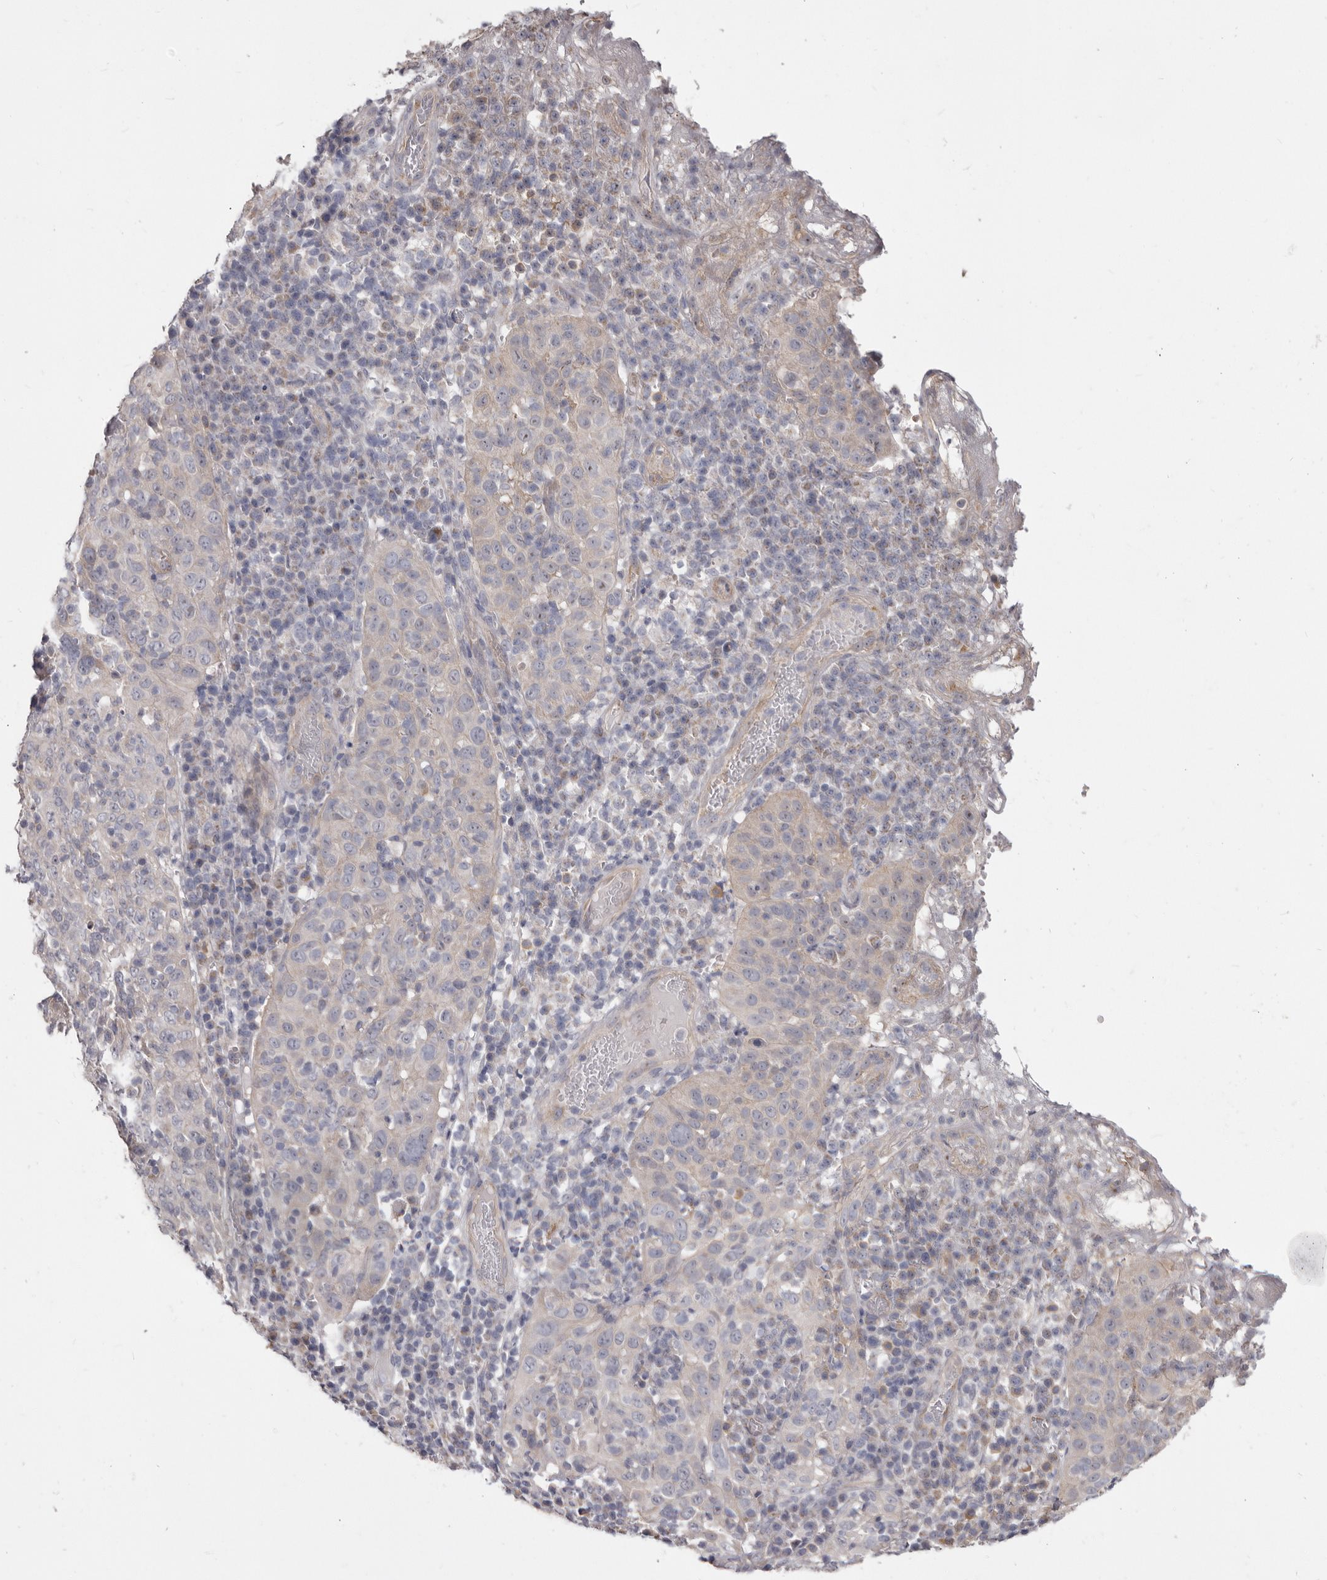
{"staining": {"intensity": "weak", "quantity": ">75%", "location": "cytoplasmic/membranous"}, "tissue": "cervical cancer", "cell_type": "Tumor cells", "image_type": "cancer", "snomed": [{"axis": "morphology", "description": "Squamous cell carcinoma, NOS"}, {"axis": "topography", "description": "Cervix"}], "caption": "This photomicrograph reveals immunohistochemistry (IHC) staining of human squamous cell carcinoma (cervical), with low weak cytoplasmic/membranous positivity in approximately >75% of tumor cells.", "gene": "FMO2", "patient": {"sex": "female", "age": 46}}